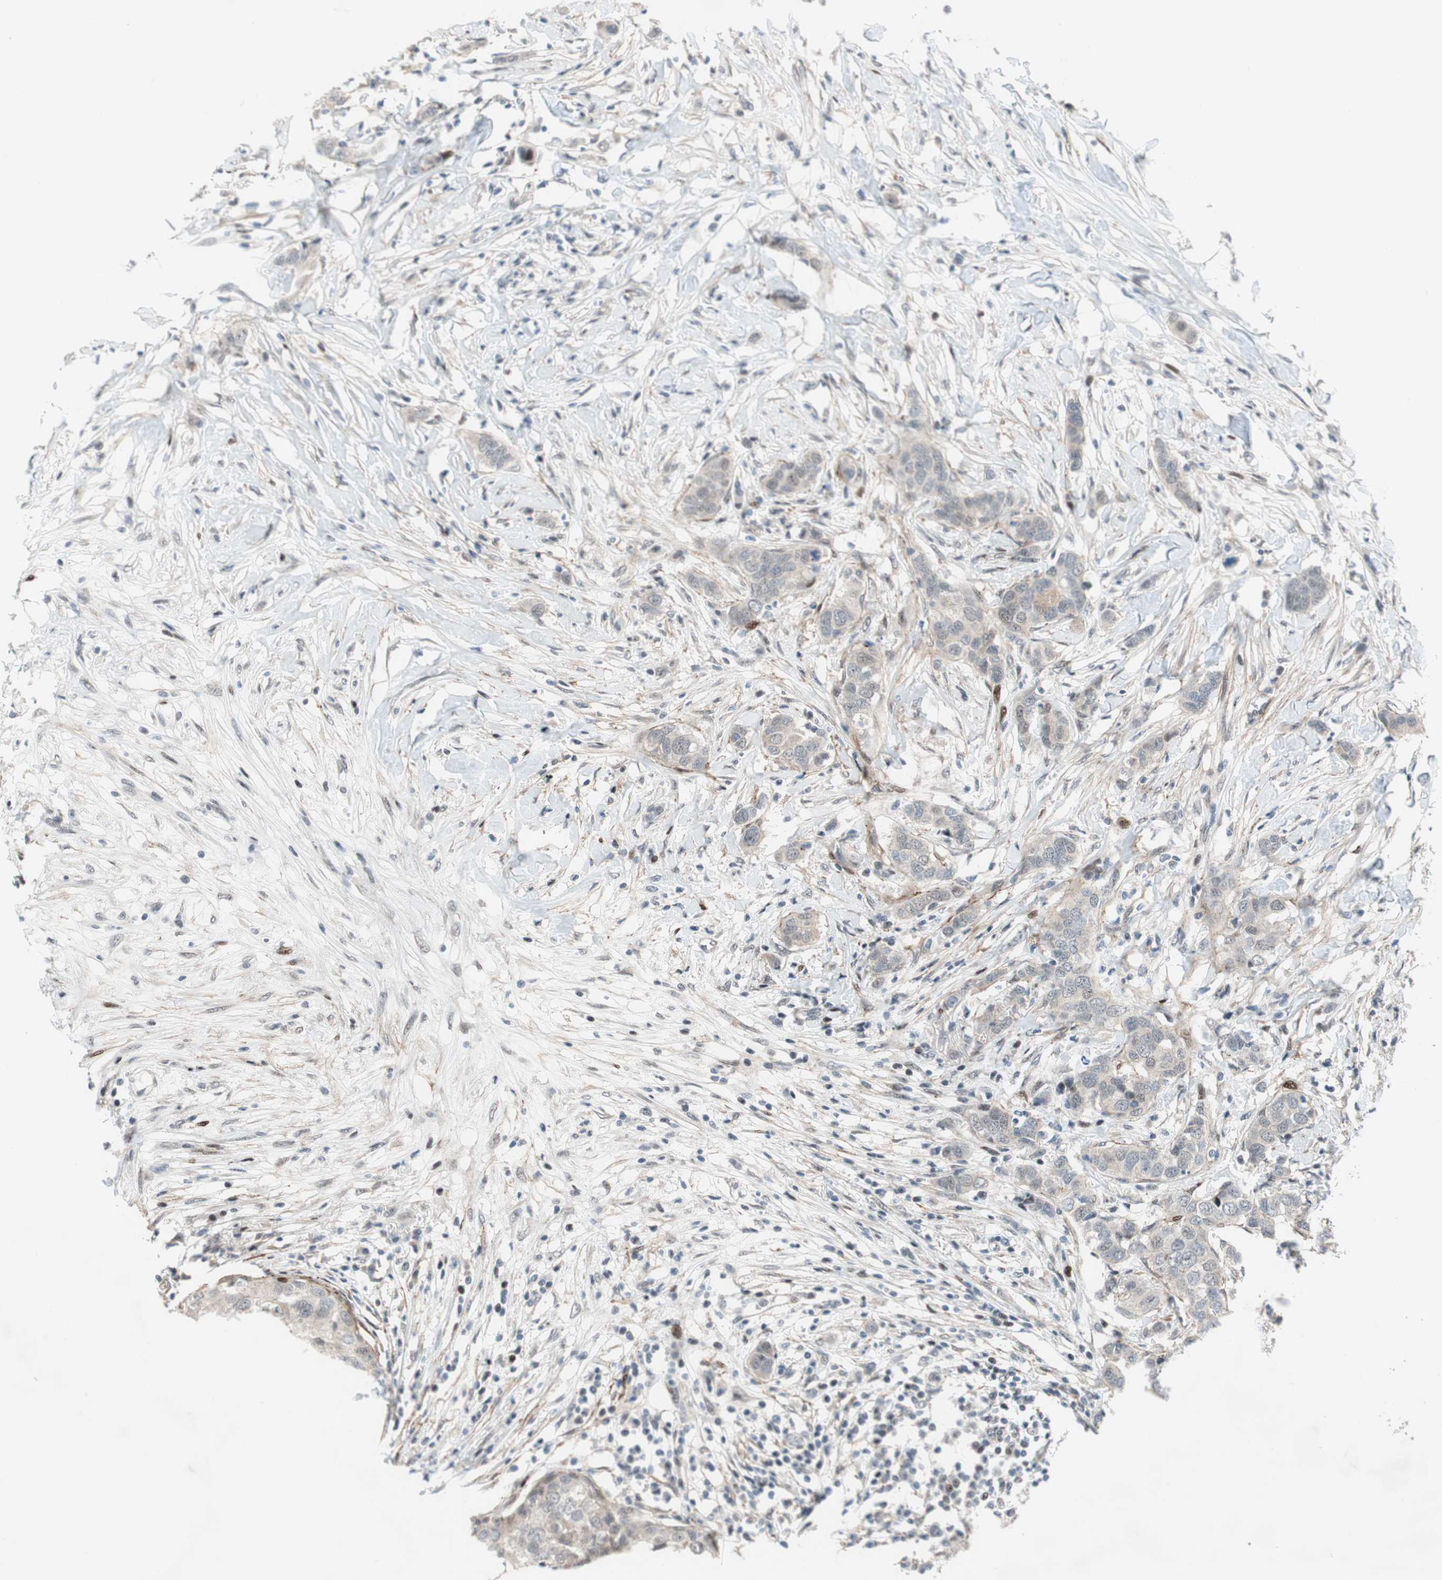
{"staining": {"intensity": "weak", "quantity": "<25%", "location": "cytoplasmic/membranous"}, "tissue": "breast cancer", "cell_type": "Tumor cells", "image_type": "cancer", "snomed": [{"axis": "morphology", "description": "Duct carcinoma"}, {"axis": "topography", "description": "Breast"}], "caption": "Immunohistochemistry (IHC) image of neoplastic tissue: infiltrating ductal carcinoma (breast) stained with DAB (3,3'-diaminobenzidine) displays no significant protein staining in tumor cells.", "gene": "FBXO44", "patient": {"sex": "female", "age": 50}}